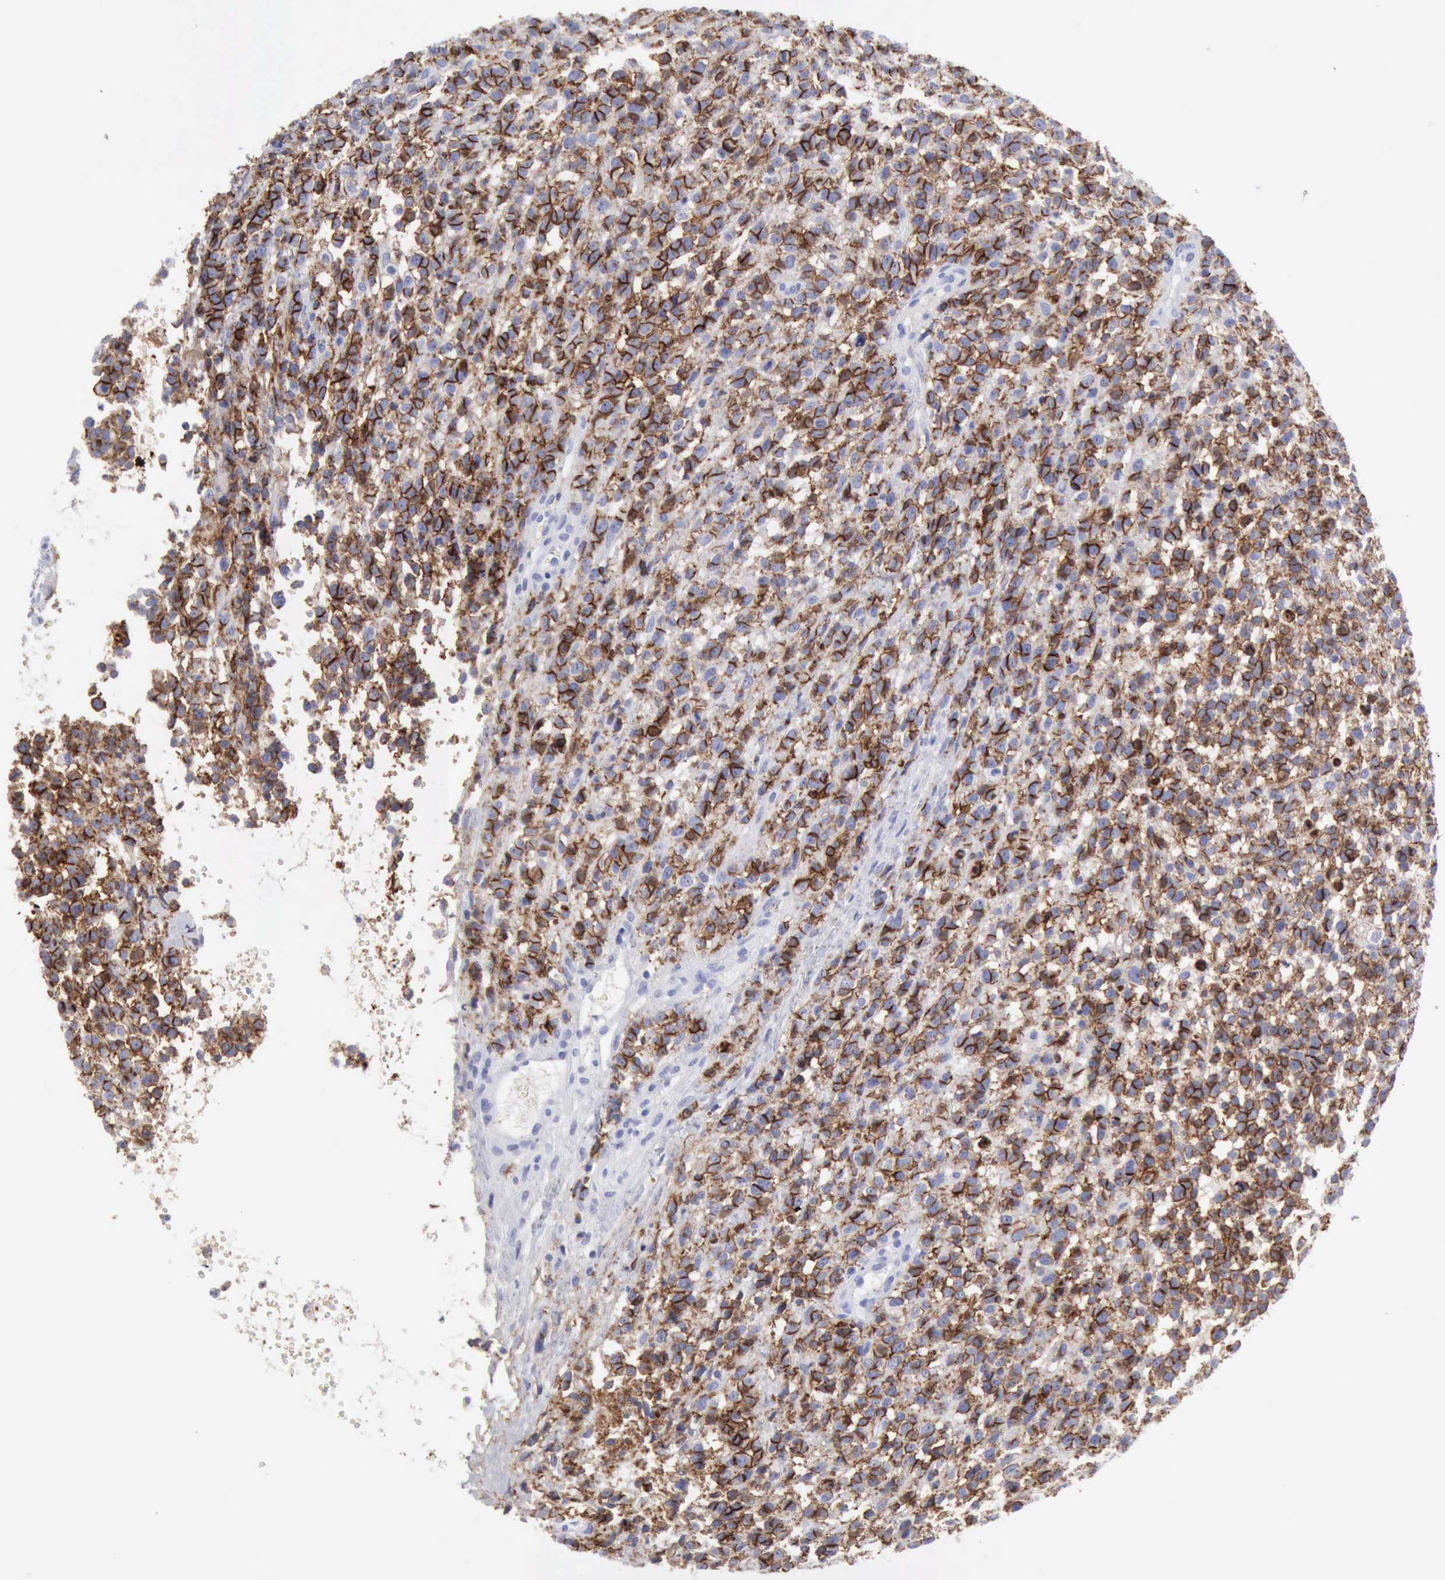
{"staining": {"intensity": "strong", "quantity": "25%-75%", "location": "cytoplasmic/membranous"}, "tissue": "glioma", "cell_type": "Tumor cells", "image_type": "cancer", "snomed": [{"axis": "morphology", "description": "Glioma, malignant, High grade"}, {"axis": "topography", "description": "Brain"}], "caption": "Protein staining displays strong cytoplasmic/membranous expression in approximately 25%-75% of tumor cells in glioma. The staining was performed using DAB to visualize the protein expression in brown, while the nuclei were stained in blue with hematoxylin (Magnification: 20x).", "gene": "NCAM1", "patient": {"sex": "male", "age": 66}}